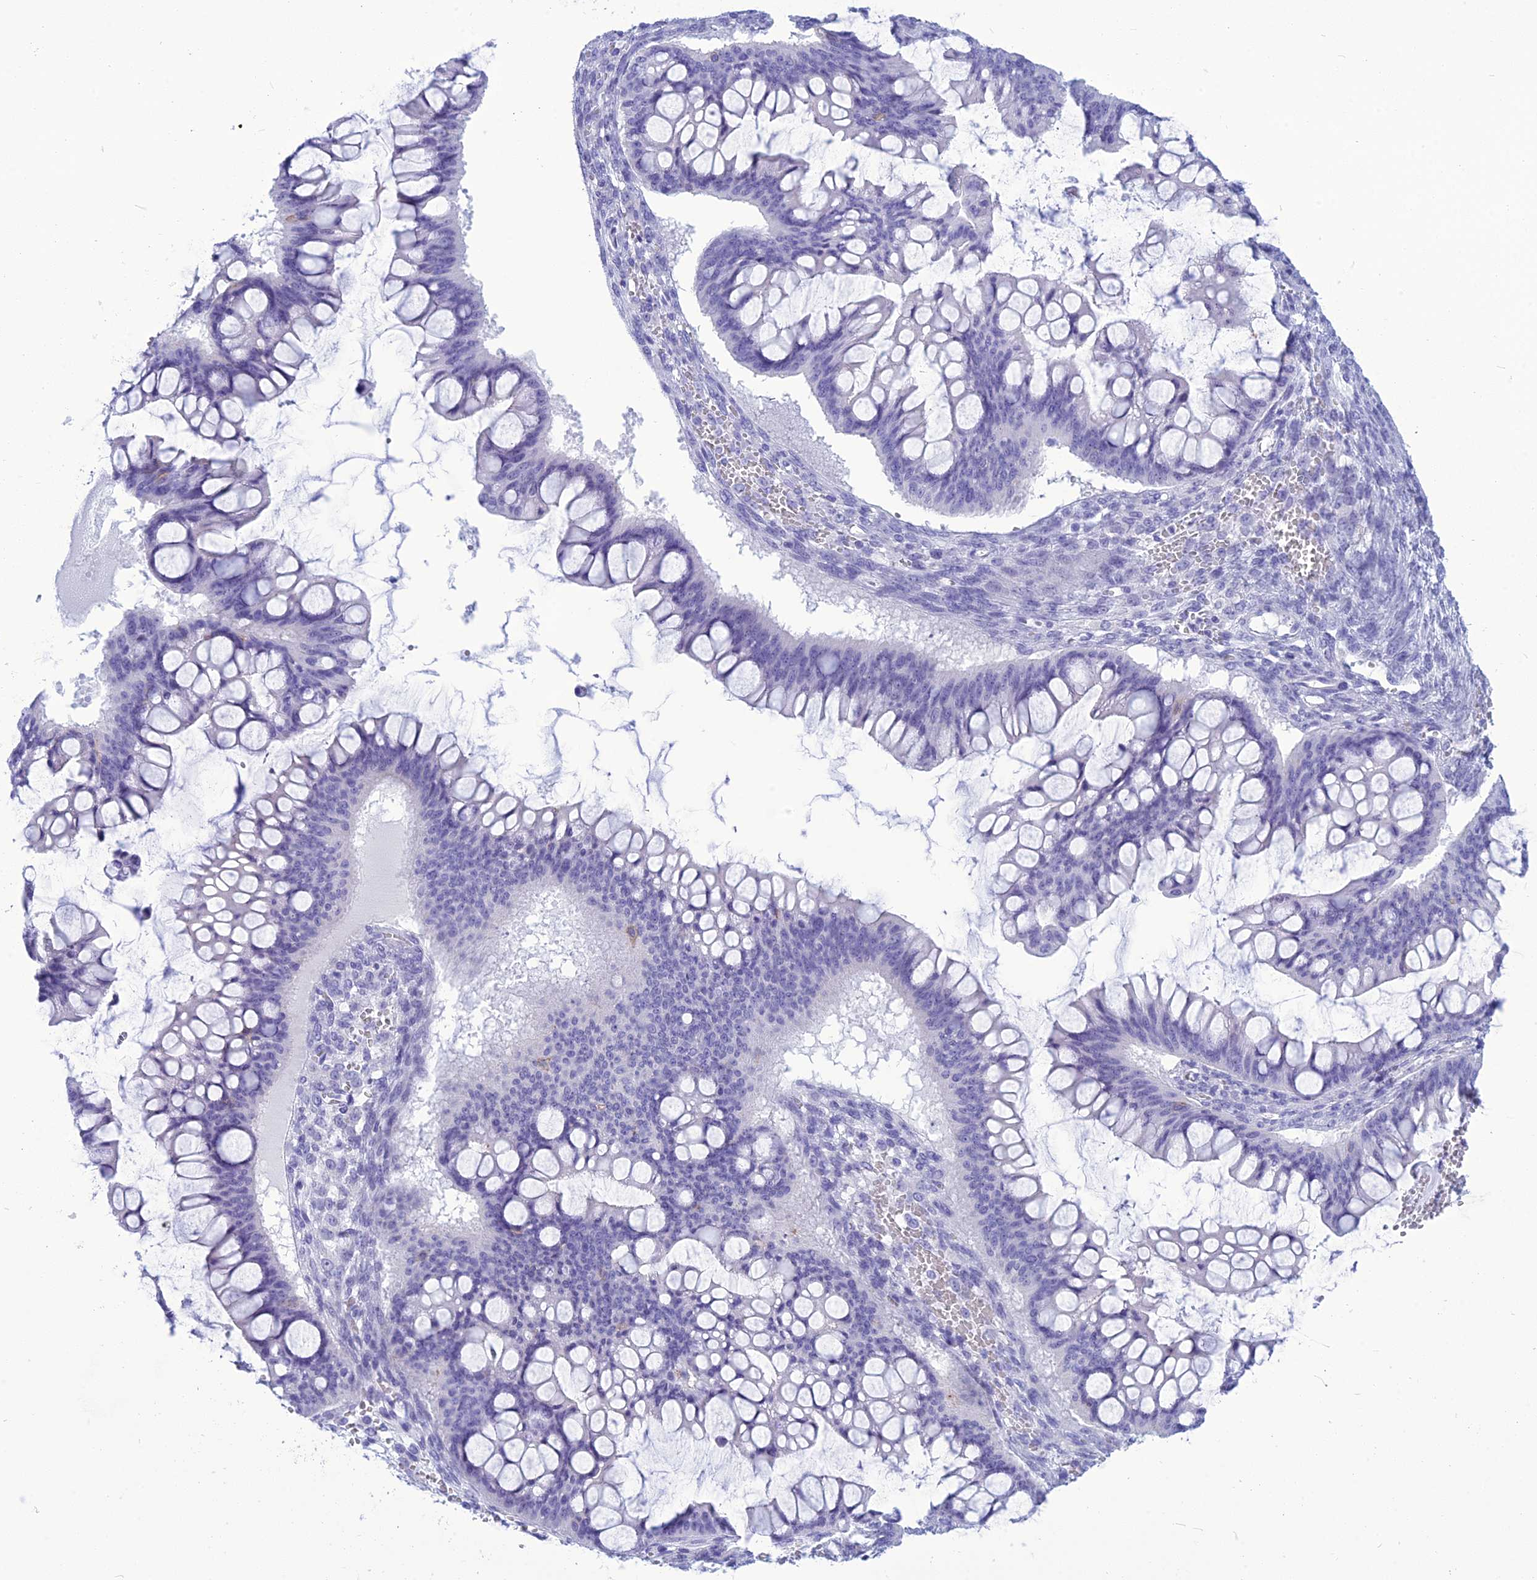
{"staining": {"intensity": "negative", "quantity": "none", "location": "none"}, "tissue": "ovarian cancer", "cell_type": "Tumor cells", "image_type": "cancer", "snomed": [{"axis": "morphology", "description": "Cystadenocarcinoma, mucinous, NOS"}, {"axis": "topography", "description": "Ovary"}], "caption": "Mucinous cystadenocarcinoma (ovarian) stained for a protein using IHC displays no positivity tumor cells.", "gene": "BBS2", "patient": {"sex": "female", "age": 73}}